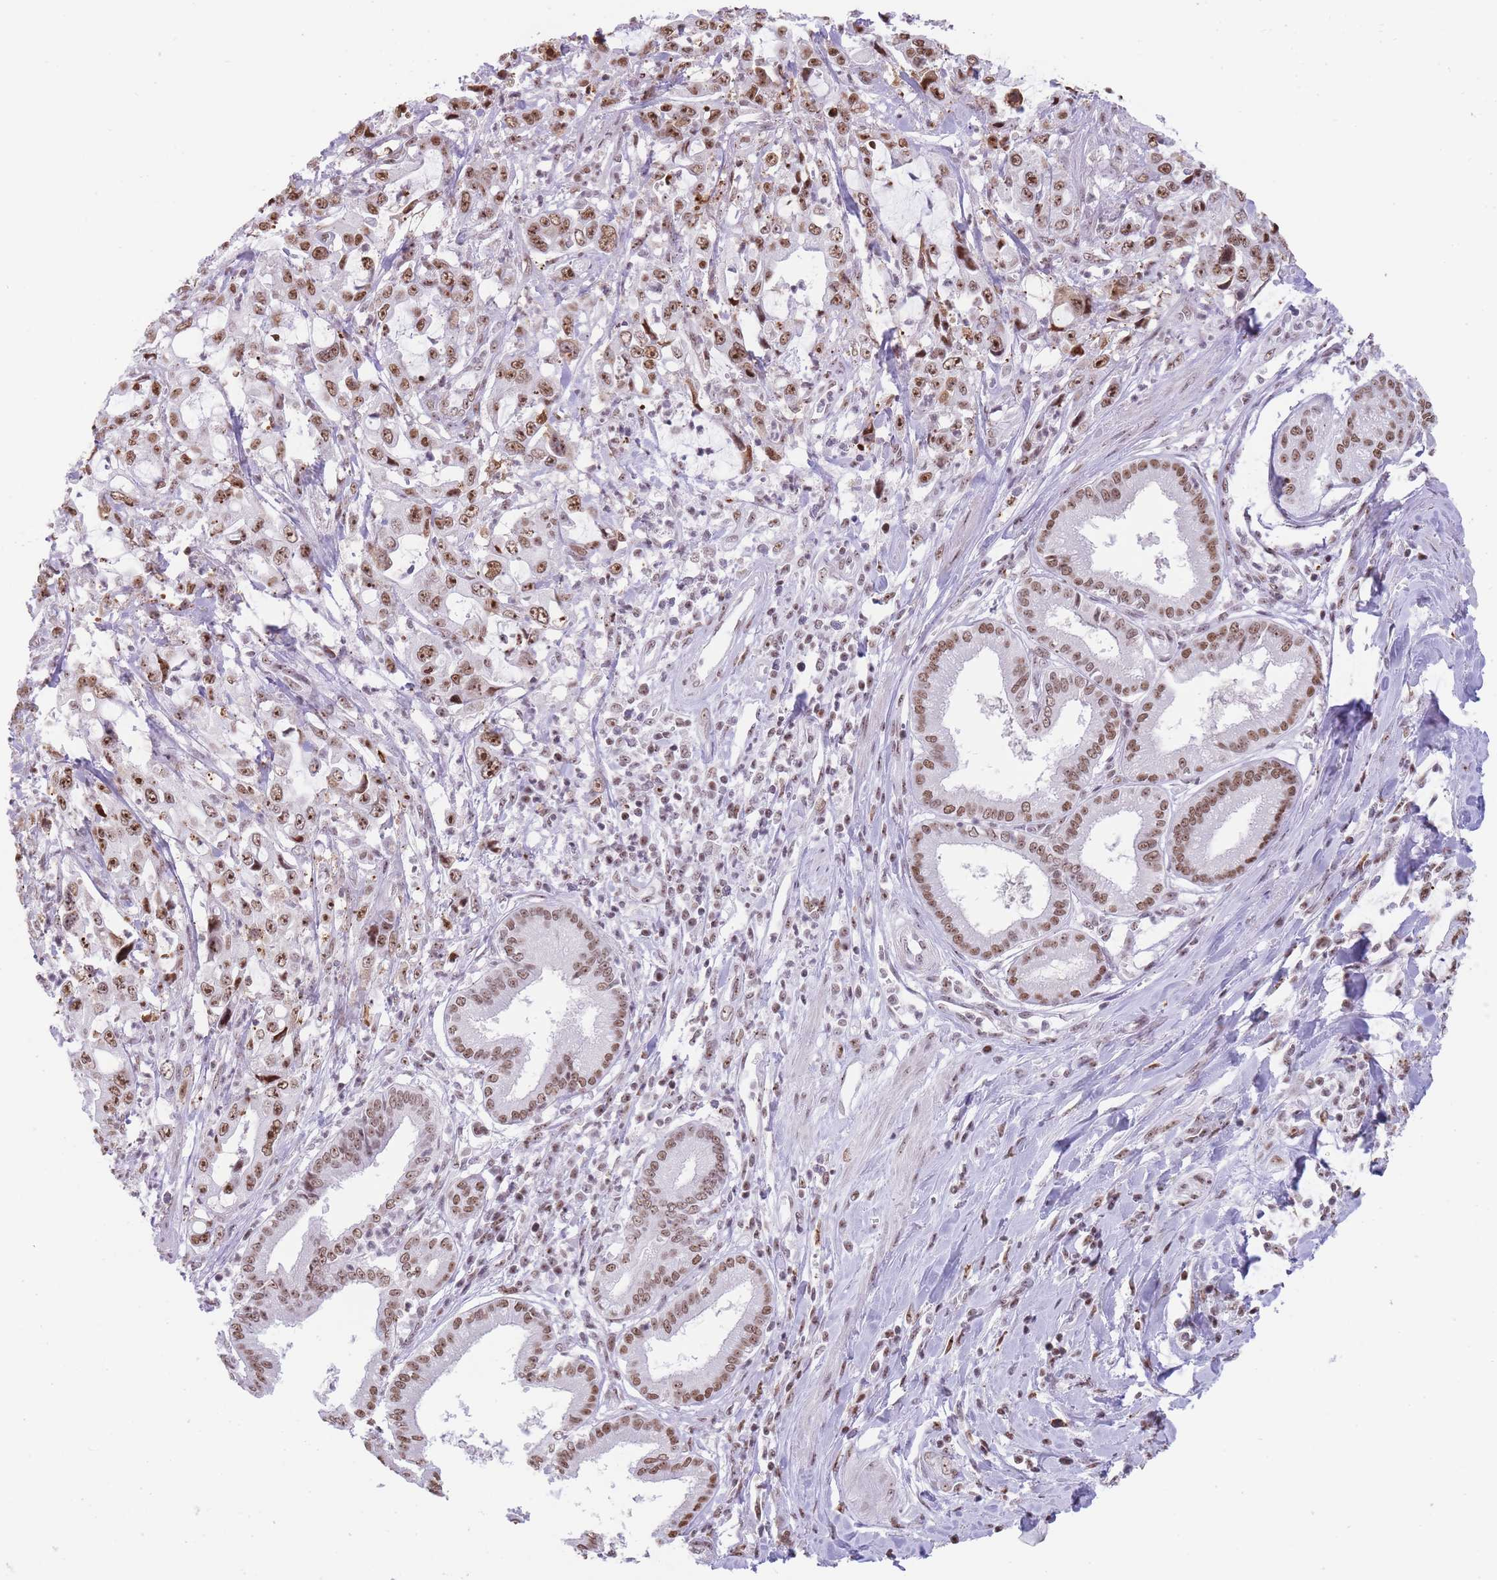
{"staining": {"intensity": "moderate", "quantity": ">75%", "location": "nuclear"}, "tissue": "pancreatic cancer", "cell_type": "Tumor cells", "image_type": "cancer", "snomed": [{"axis": "morphology", "description": "Adenocarcinoma, NOS"}, {"axis": "topography", "description": "Pancreas"}], "caption": "Tumor cells reveal medium levels of moderate nuclear positivity in approximately >75% of cells in human pancreatic cancer (adenocarcinoma).", "gene": "EVC2", "patient": {"sex": "female", "age": 61}}